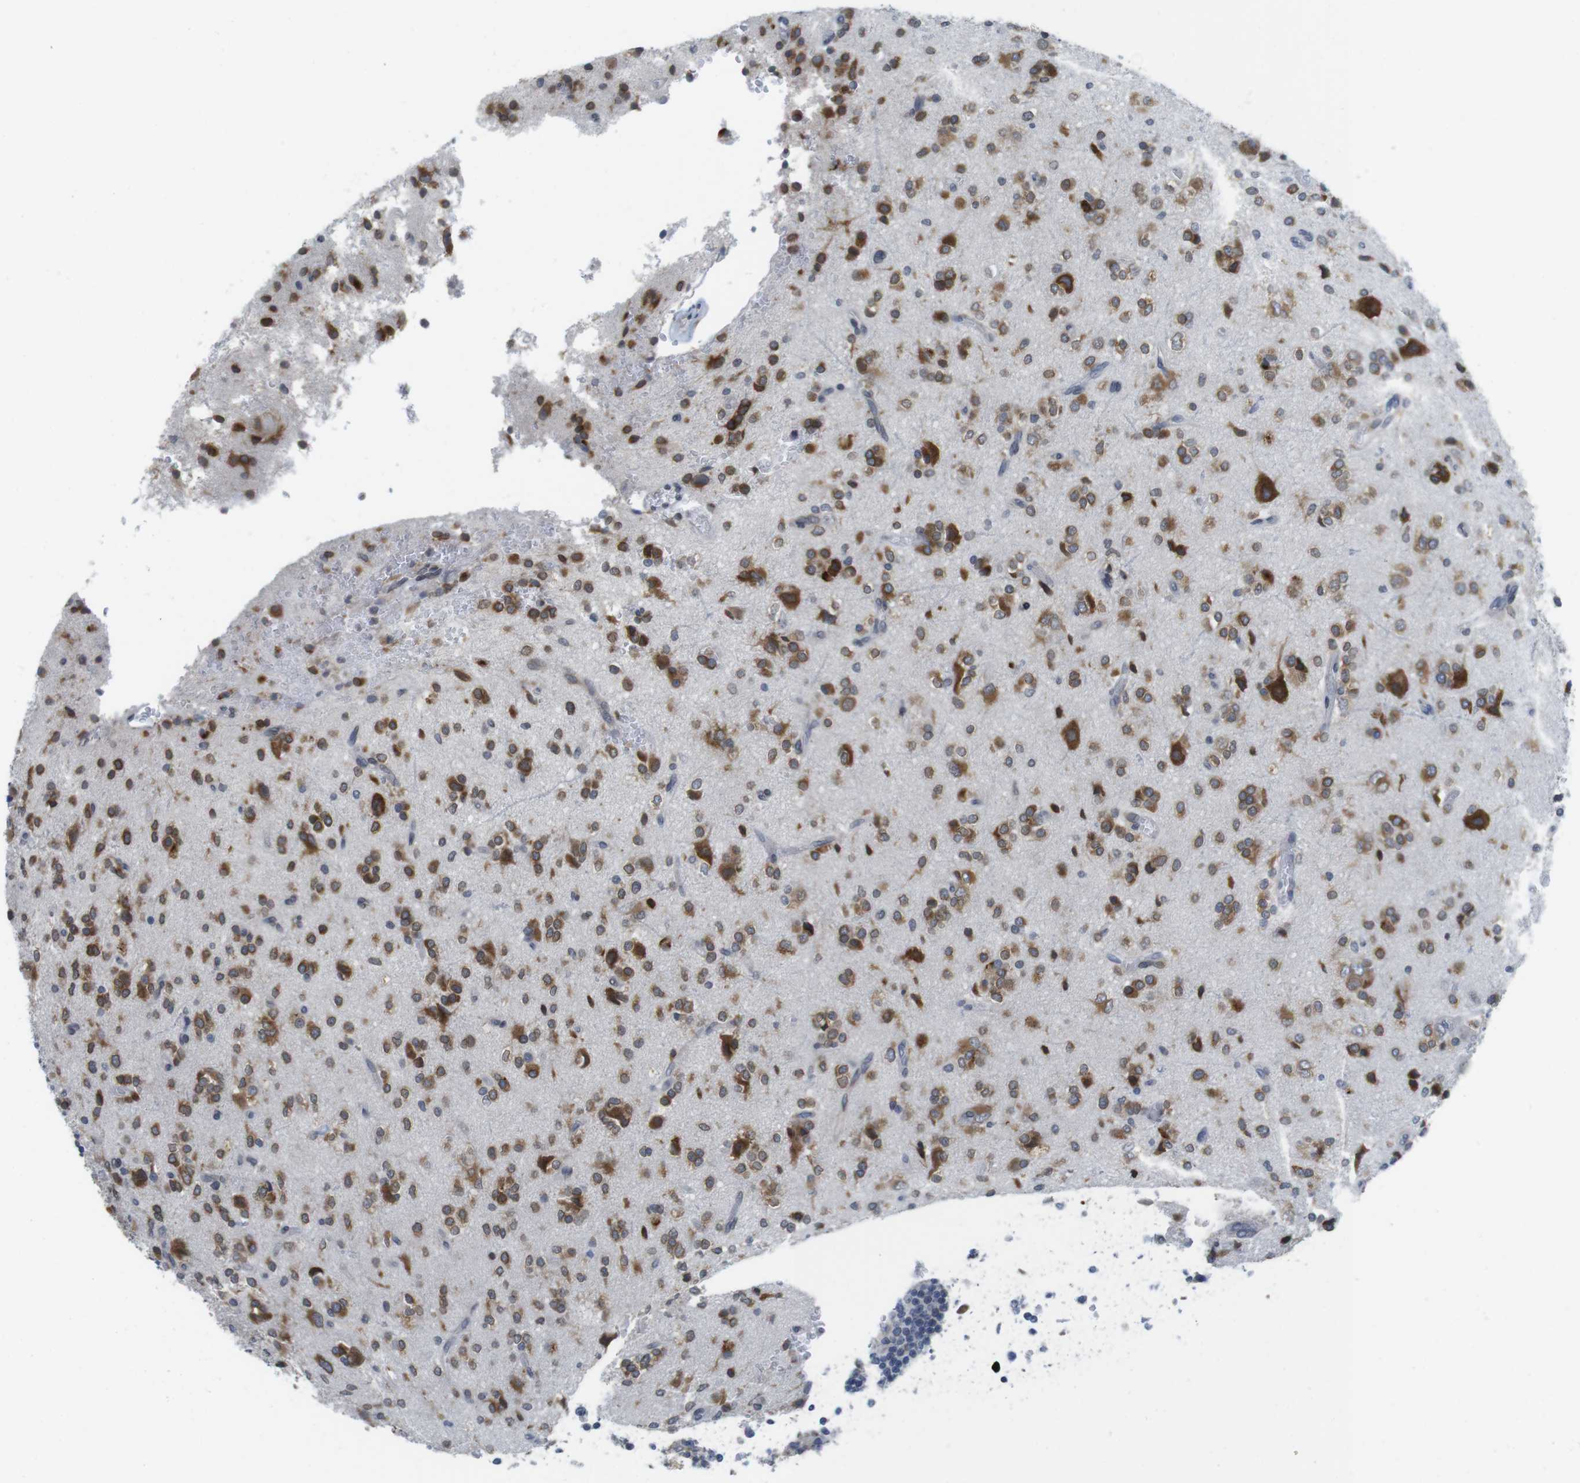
{"staining": {"intensity": "strong", "quantity": "25%-75%", "location": "cytoplasmic/membranous"}, "tissue": "glioma", "cell_type": "Tumor cells", "image_type": "cancer", "snomed": [{"axis": "morphology", "description": "Glioma, malignant, High grade"}, {"axis": "topography", "description": "Brain"}], "caption": "Glioma stained with a brown dye reveals strong cytoplasmic/membranous positive positivity in approximately 25%-75% of tumor cells.", "gene": "ERGIC3", "patient": {"sex": "male", "age": 47}}